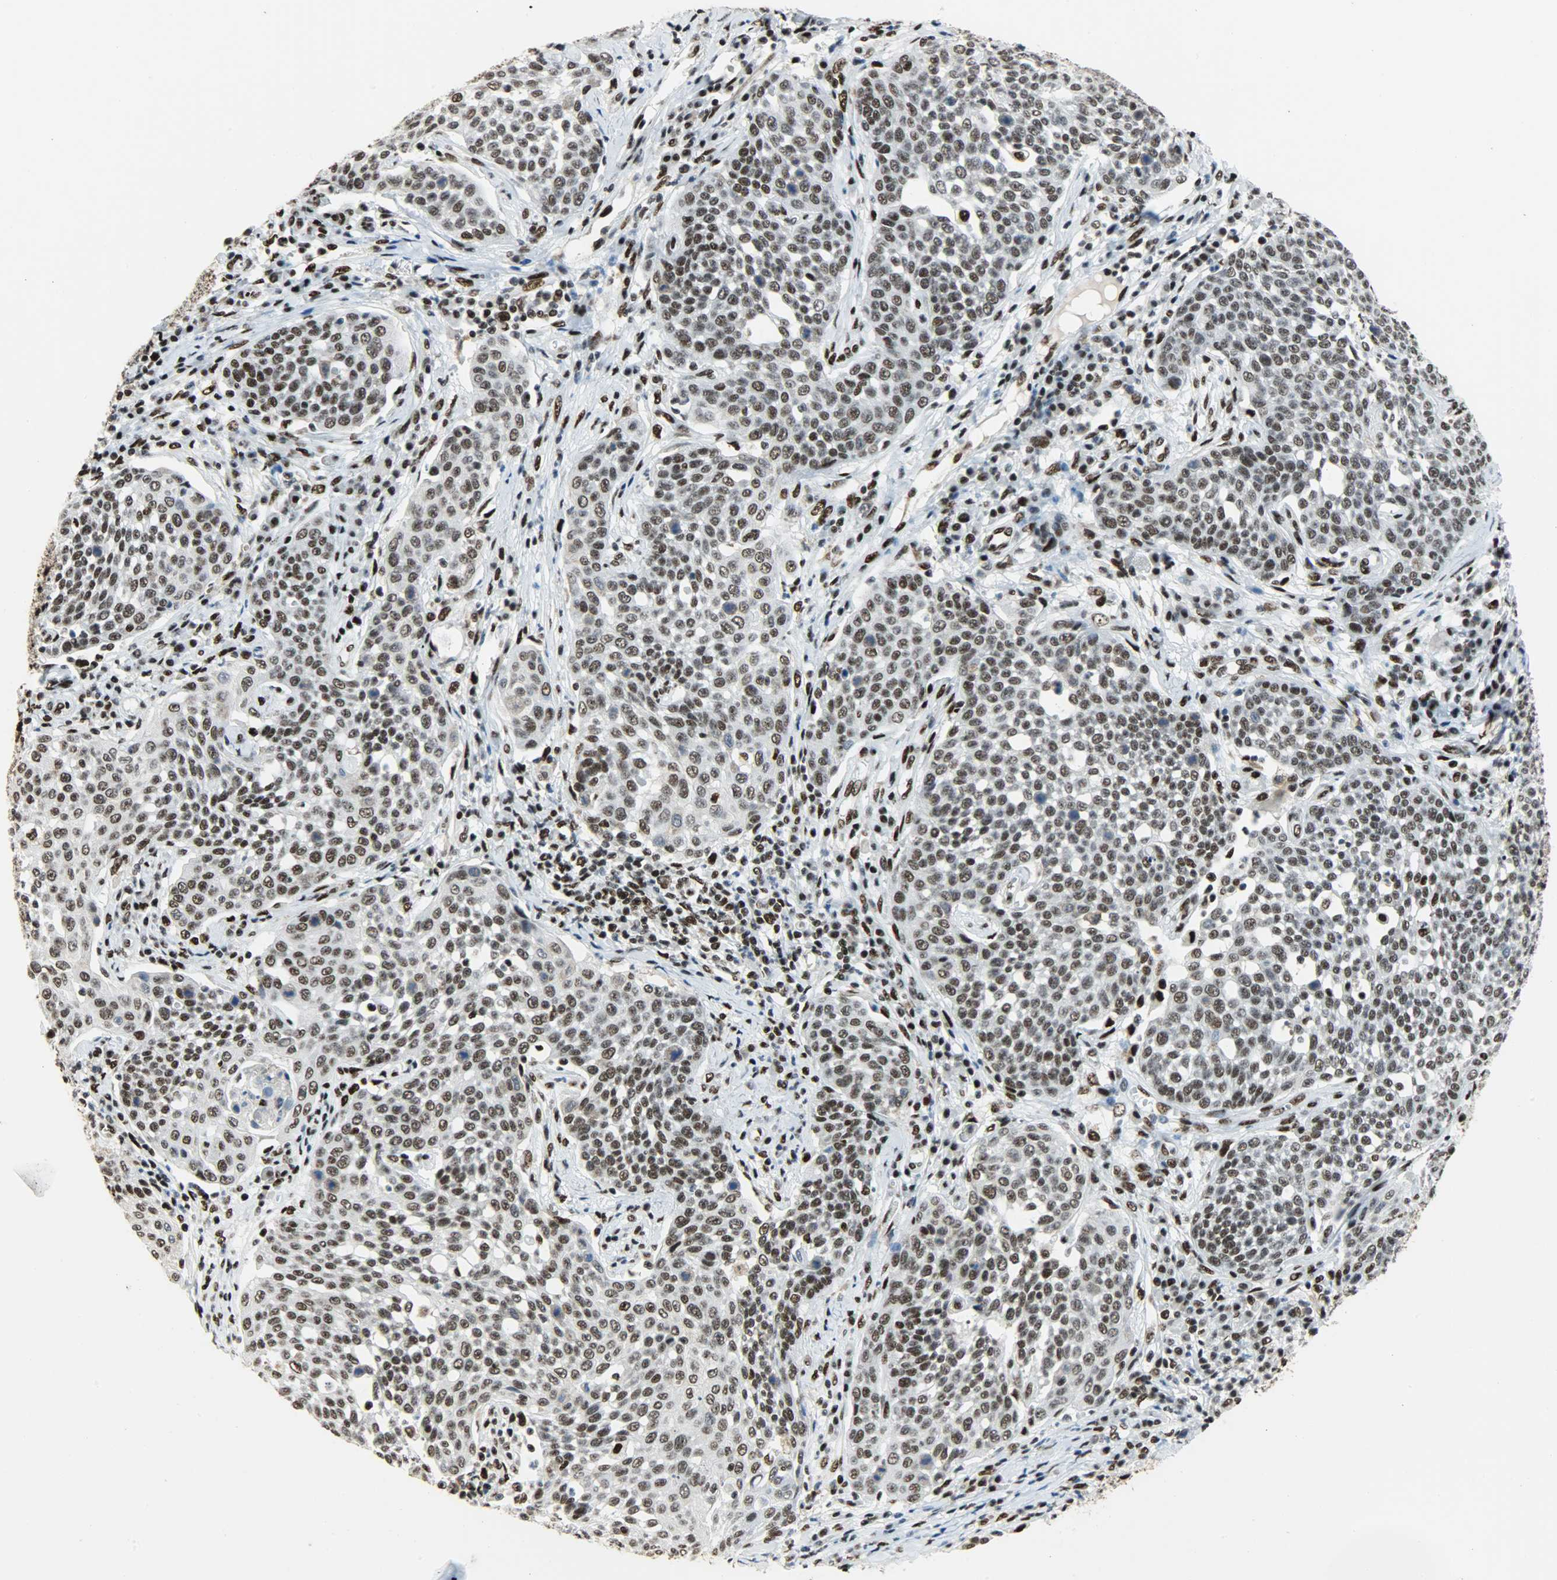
{"staining": {"intensity": "moderate", "quantity": ">75%", "location": "nuclear"}, "tissue": "cervical cancer", "cell_type": "Tumor cells", "image_type": "cancer", "snomed": [{"axis": "morphology", "description": "Squamous cell carcinoma, NOS"}, {"axis": "topography", "description": "Cervix"}], "caption": "Protein expression analysis of human cervical squamous cell carcinoma reveals moderate nuclear expression in approximately >75% of tumor cells.", "gene": "SSB", "patient": {"sex": "female", "age": 34}}